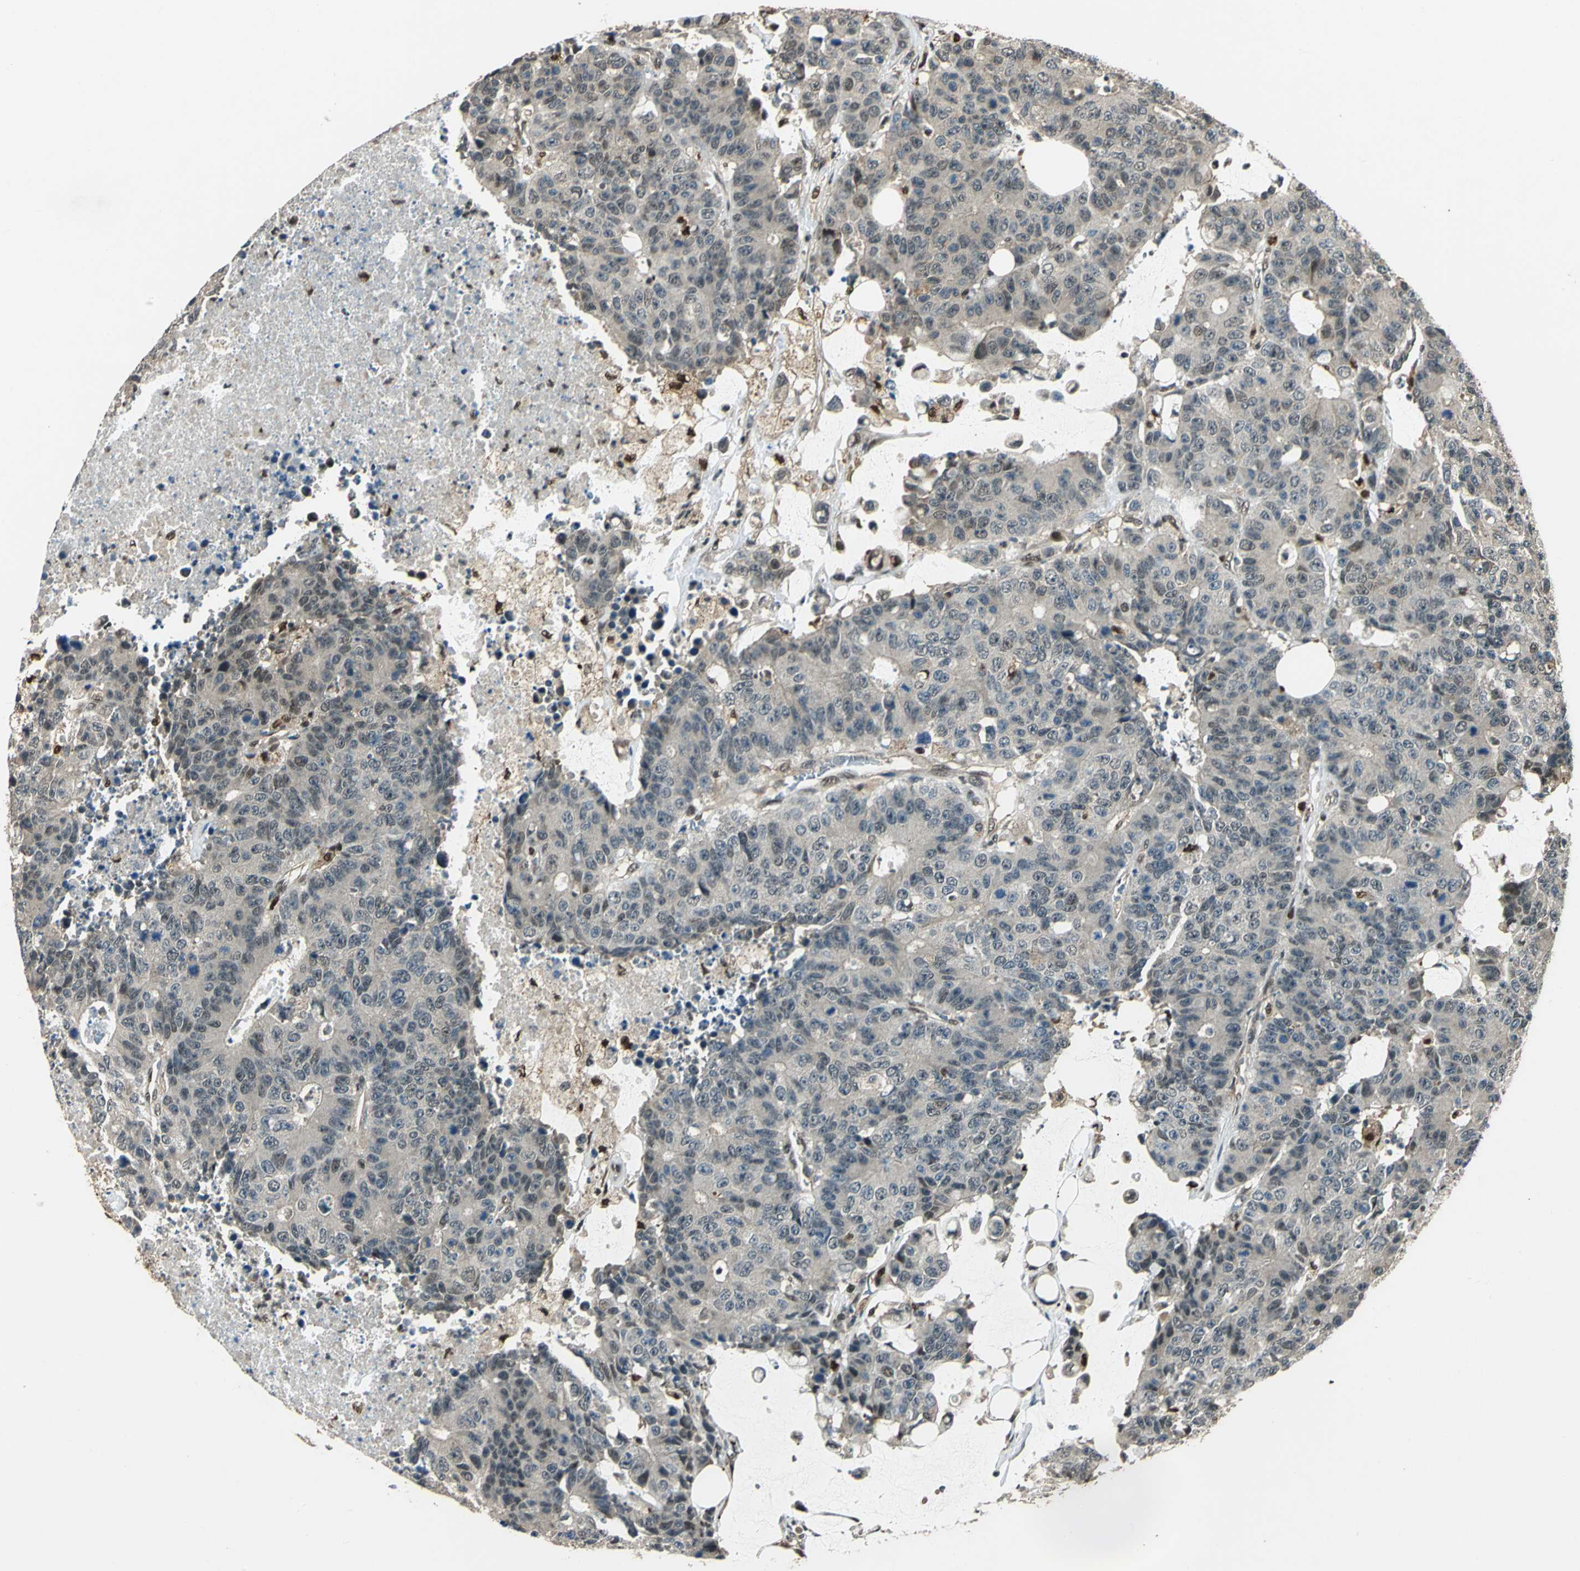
{"staining": {"intensity": "weak", "quantity": "<25%", "location": "cytoplasmic/membranous,nuclear"}, "tissue": "colorectal cancer", "cell_type": "Tumor cells", "image_type": "cancer", "snomed": [{"axis": "morphology", "description": "Adenocarcinoma, NOS"}, {"axis": "topography", "description": "Colon"}], "caption": "This is an immunohistochemistry (IHC) histopathology image of human adenocarcinoma (colorectal). There is no staining in tumor cells.", "gene": "PPP1R13L", "patient": {"sex": "female", "age": 86}}